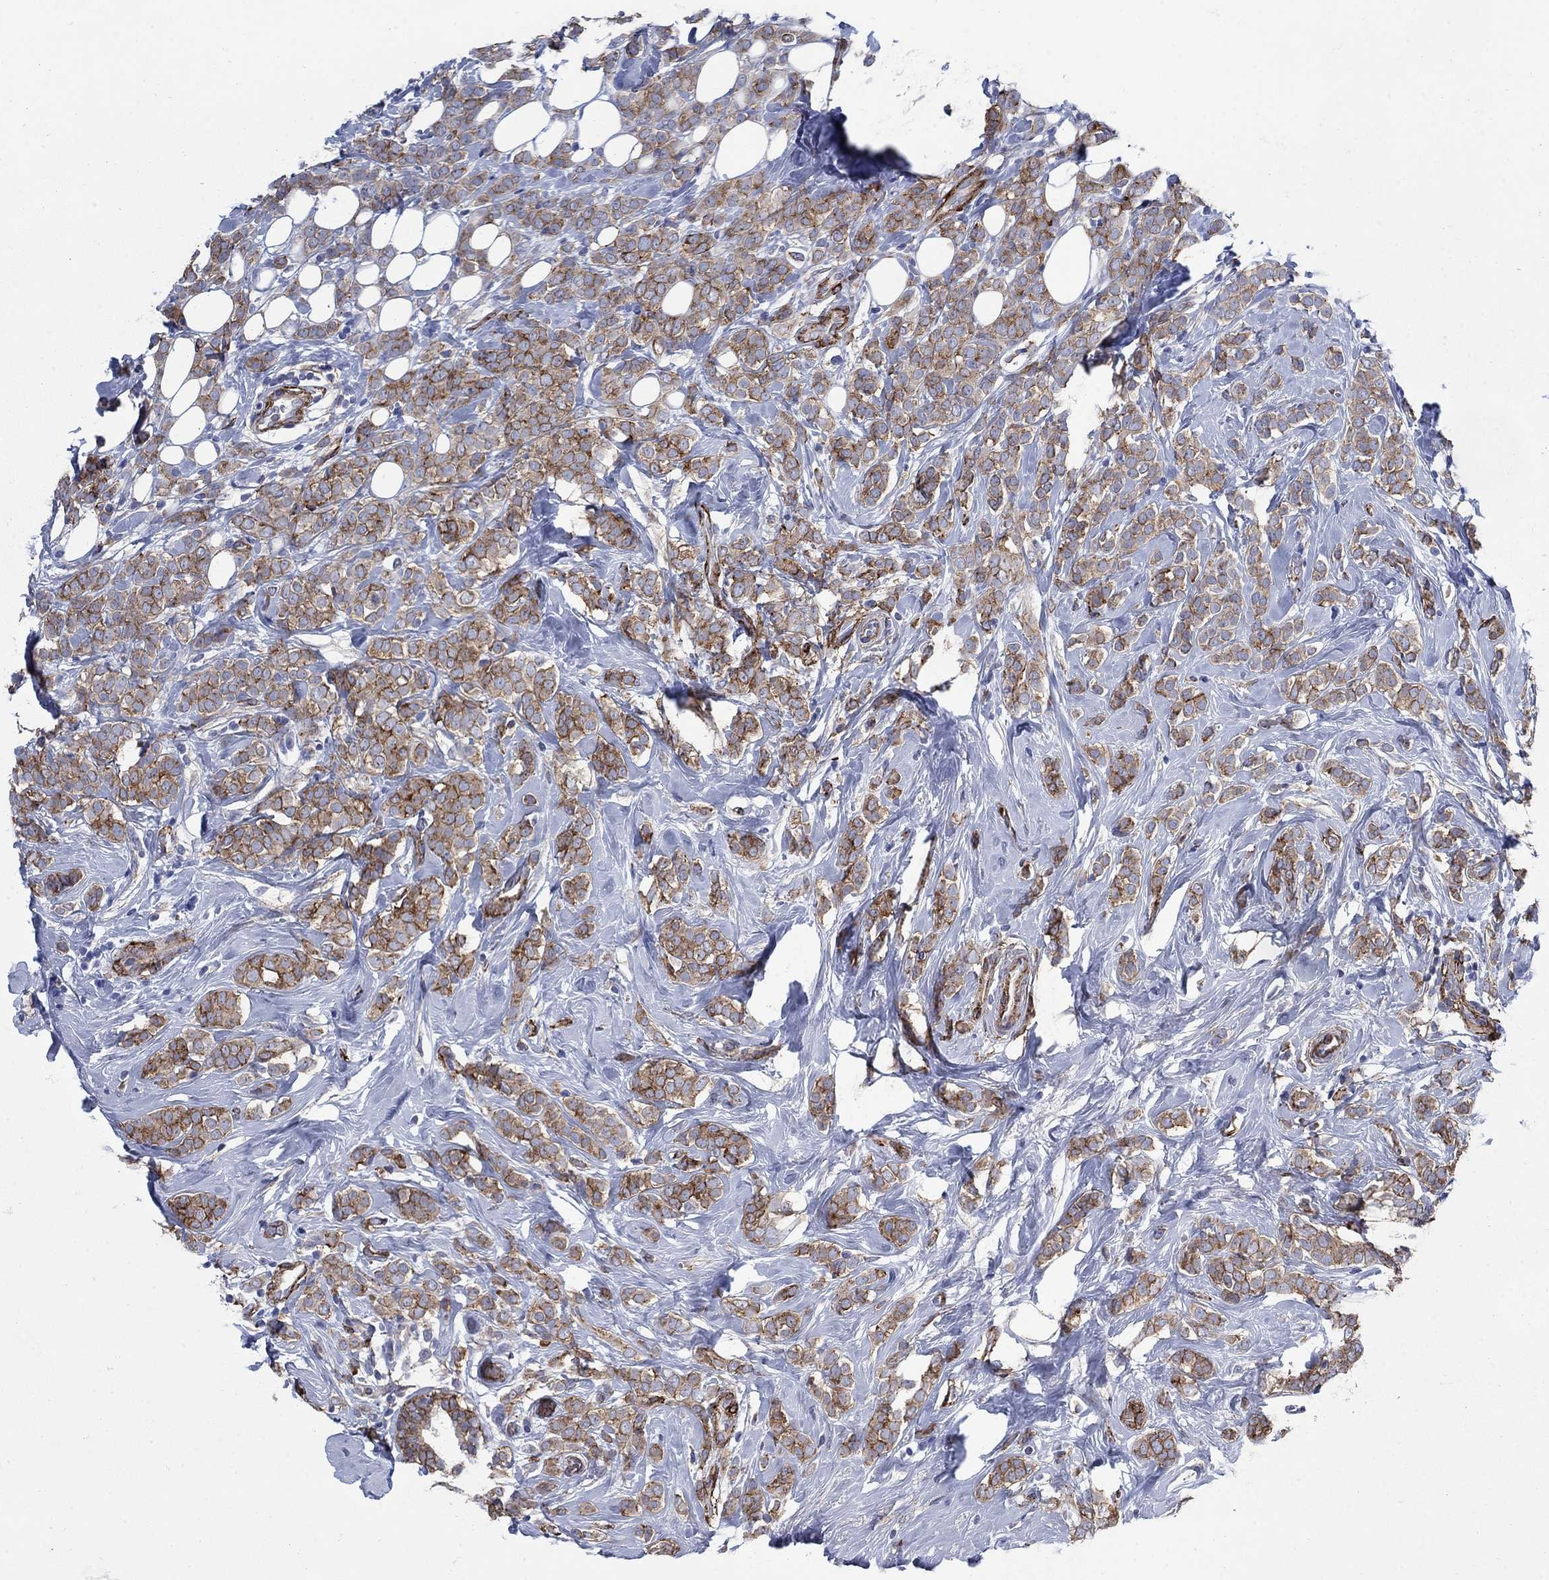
{"staining": {"intensity": "moderate", "quantity": ">75%", "location": "cytoplasmic/membranous"}, "tissue": "breast cancer", "cell_type": "Tumor cells", "image_type": "cancer", "snomed": [{"axis": "morphology", "description": "Lobular carcinoma"}, {"axis": "topography", "description": "Breast"}], "caption": "There is medium levels of moderate cytoplasmic/membranous staining in tumor cells of lobular carcinoma (breast), as demonstrated by immunohistochemical staining (brown color).", "gene": "SEPTIN8", "patient": {"sex": "female", "age": 49}}